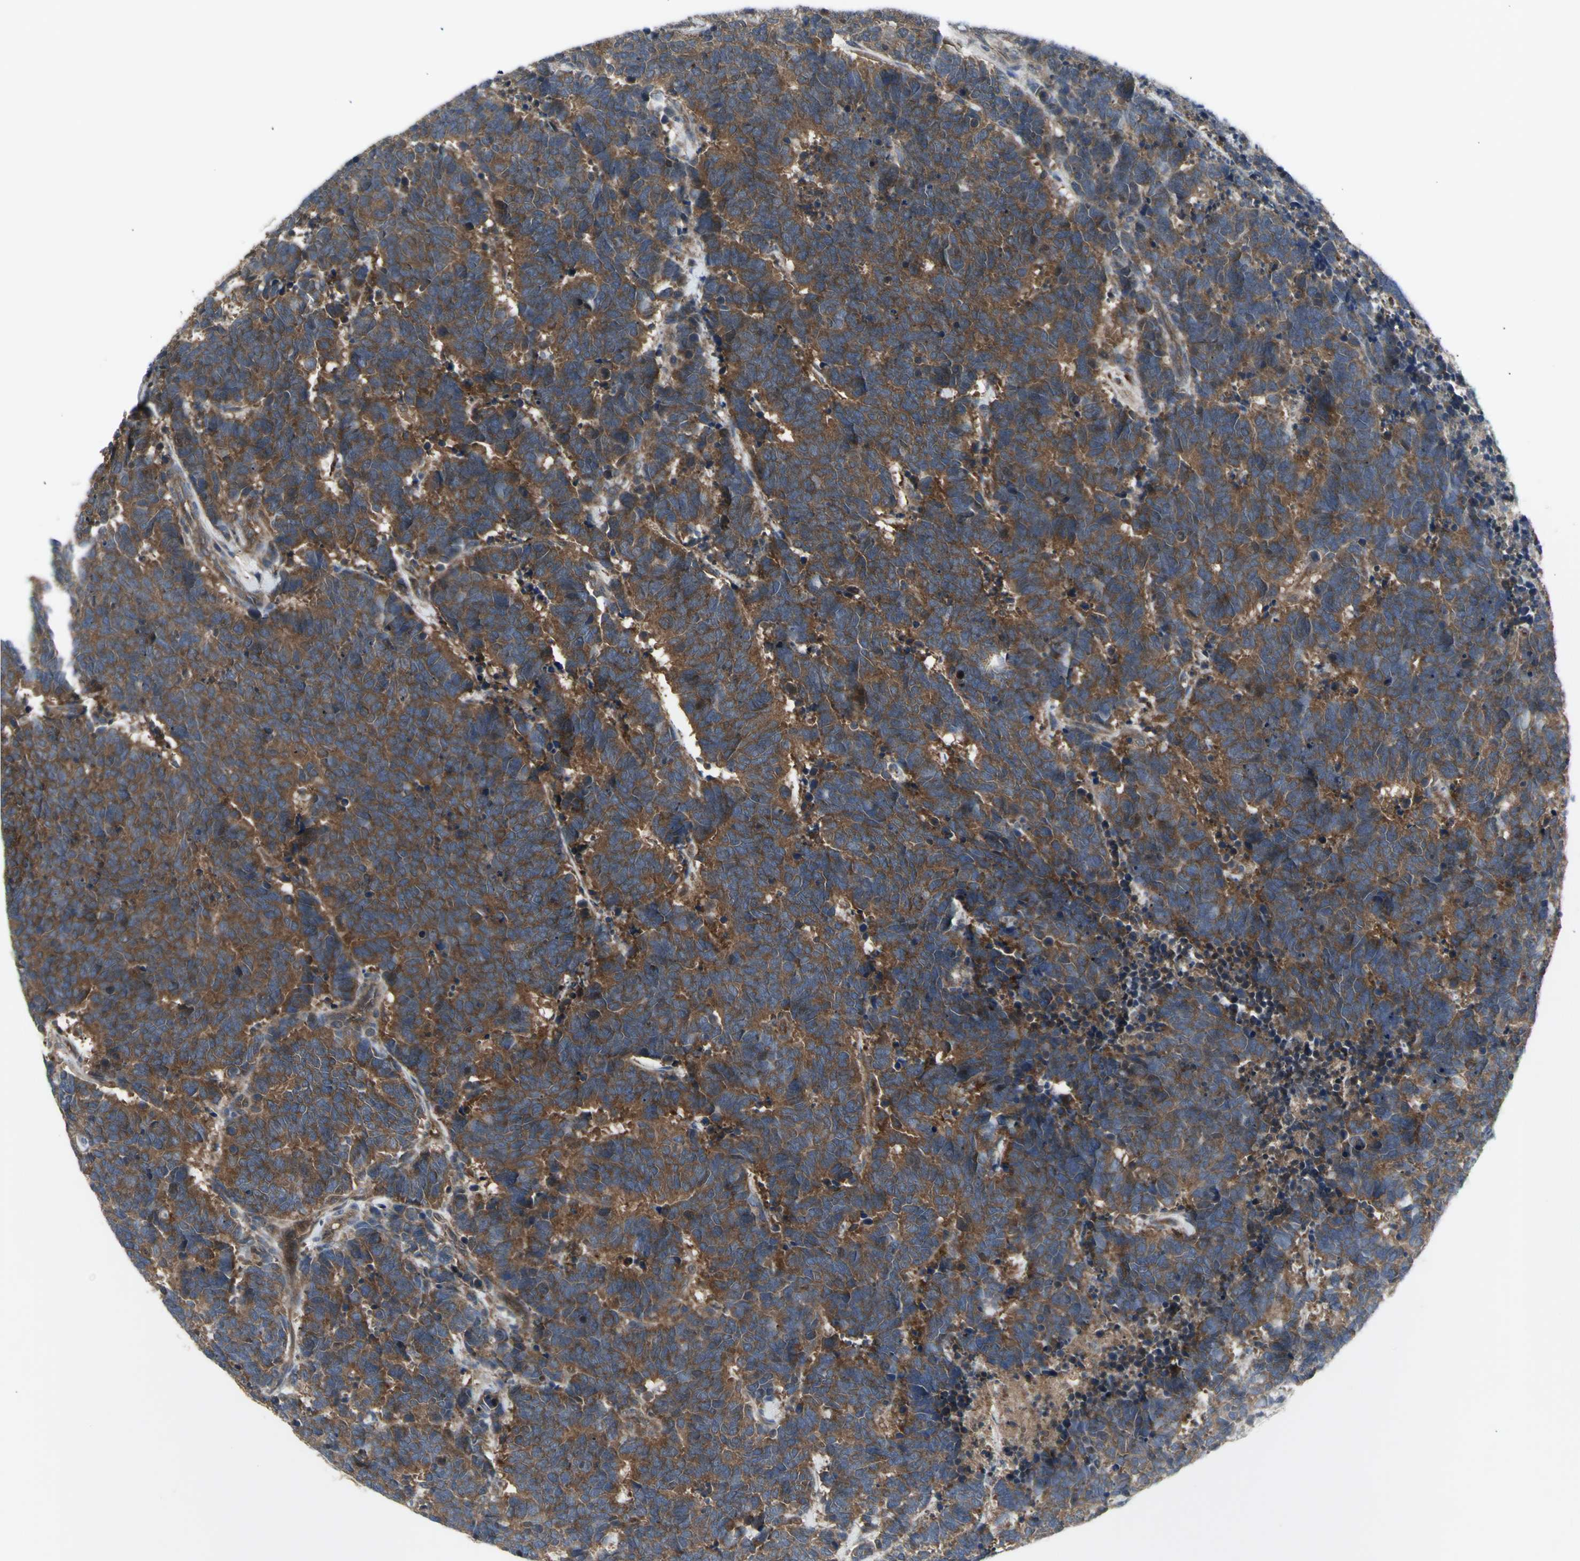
{"staining": {"intensity": "moderate", "quantity": ">75%", "location": "cytoplasmic/membranous"}, "tissue": "carcinoid", "cell_type": "Tumor cells", "image_type": "cancer", "snomed": [{"axis": "morphology", "description": "Carcinoma, NOS"}, {"axis": "morphology", "description": "Carcinoid, malignant, NOS"}, {"axis": "topography", "description": "Urinary bladder"}], "caption": "Protein staining shows moderate cytoplasmic/membranous staining in approximately >75% of tumor cells in carcinoid (malignant).", "gene": "CHURC1-FNTB", "patient": {"sex": "male", "age": 57}}